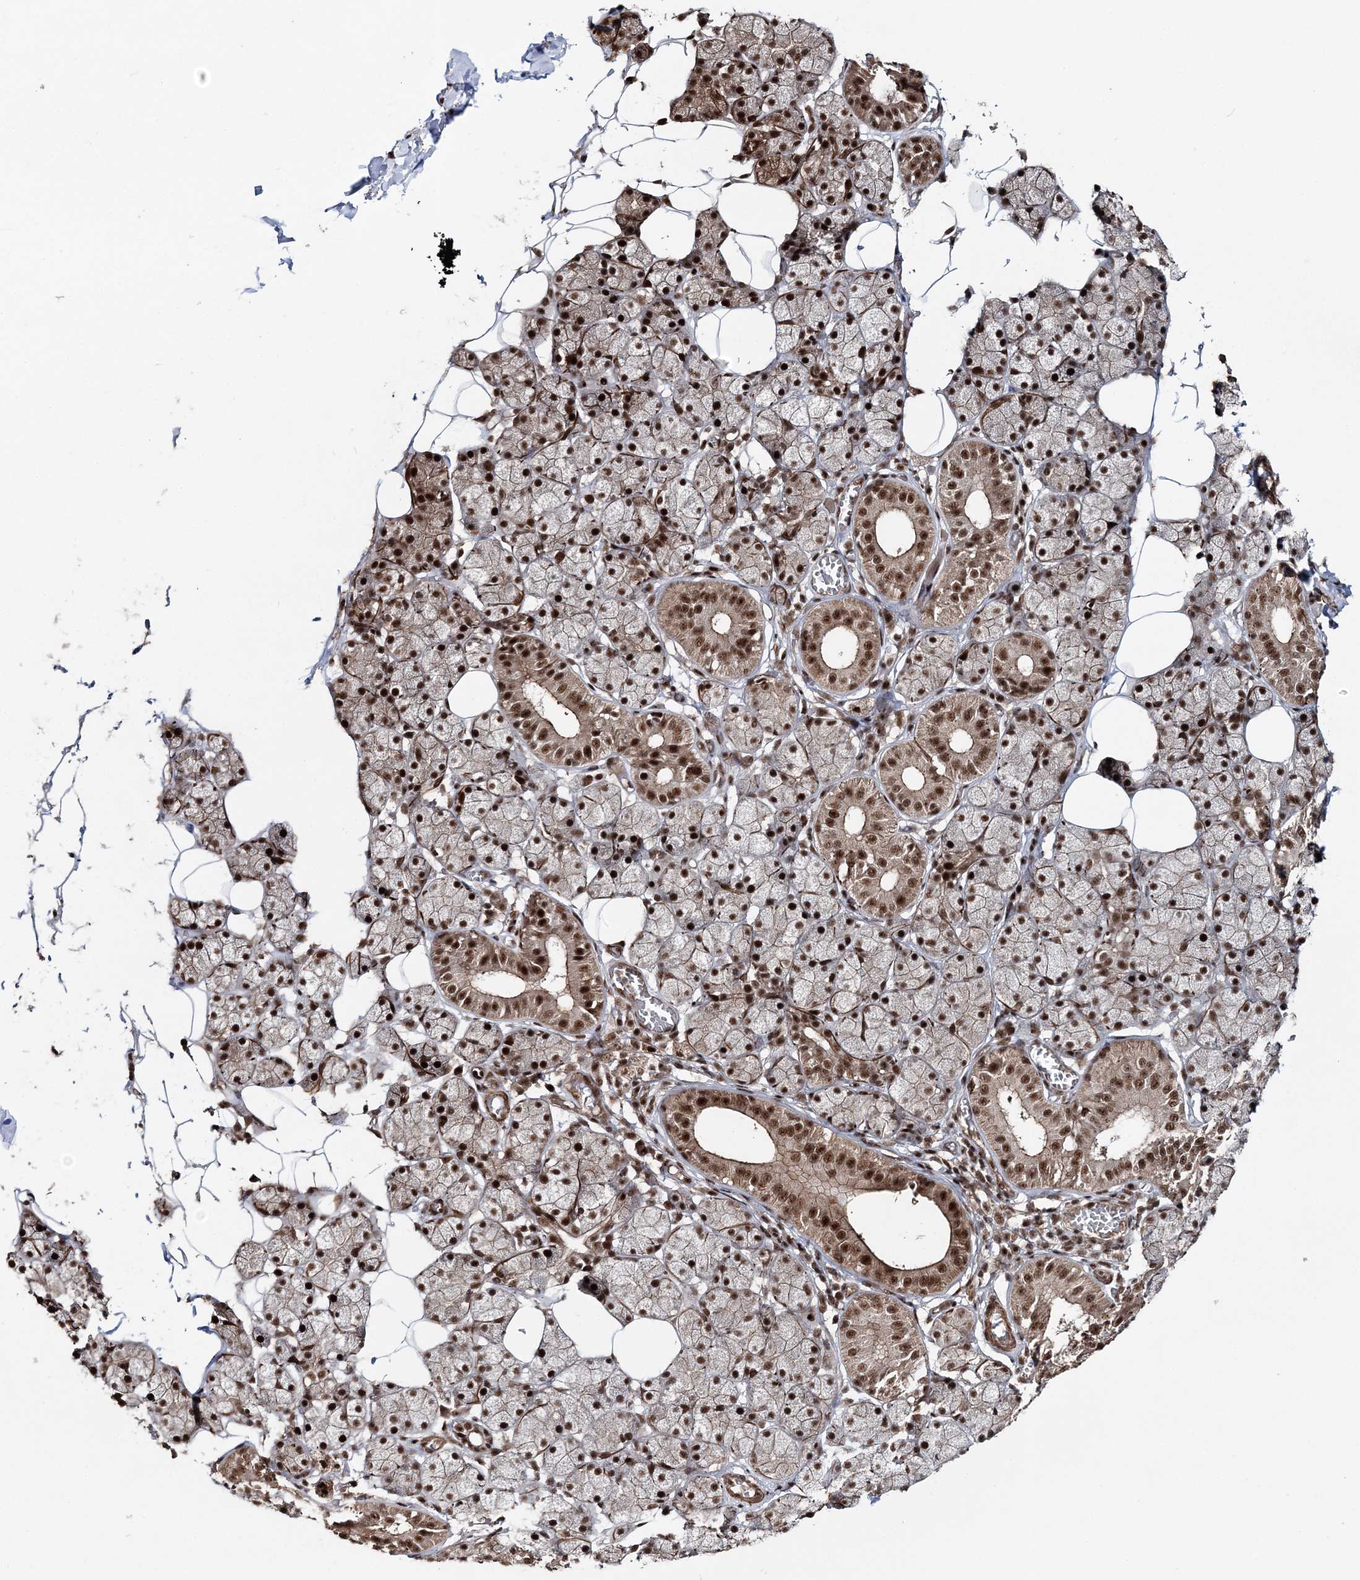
{"staining": {"intensity": "strong", "quantity": ">75%", "location": "cytoplasmic/membranous,nuclear"}, "tissue": "salivary gland", "cell_type": "Glandular cells", "image_type": "normal", "snomed": [{"axis": "morphology", "description": "Normal tissue, NOS"}, {"axis": "topography", "description": "Salivary gland"}], "caption": "The photomicrograph exhibits immunohistochemical staining of unremarkable salivary gland. There is strong cytoplasmic/membranous,nuclear positivity is identified in approximately >75% of glandular cells.", "gene": "EXOSC8", "patient": {"sex": "female", "age": 33}}